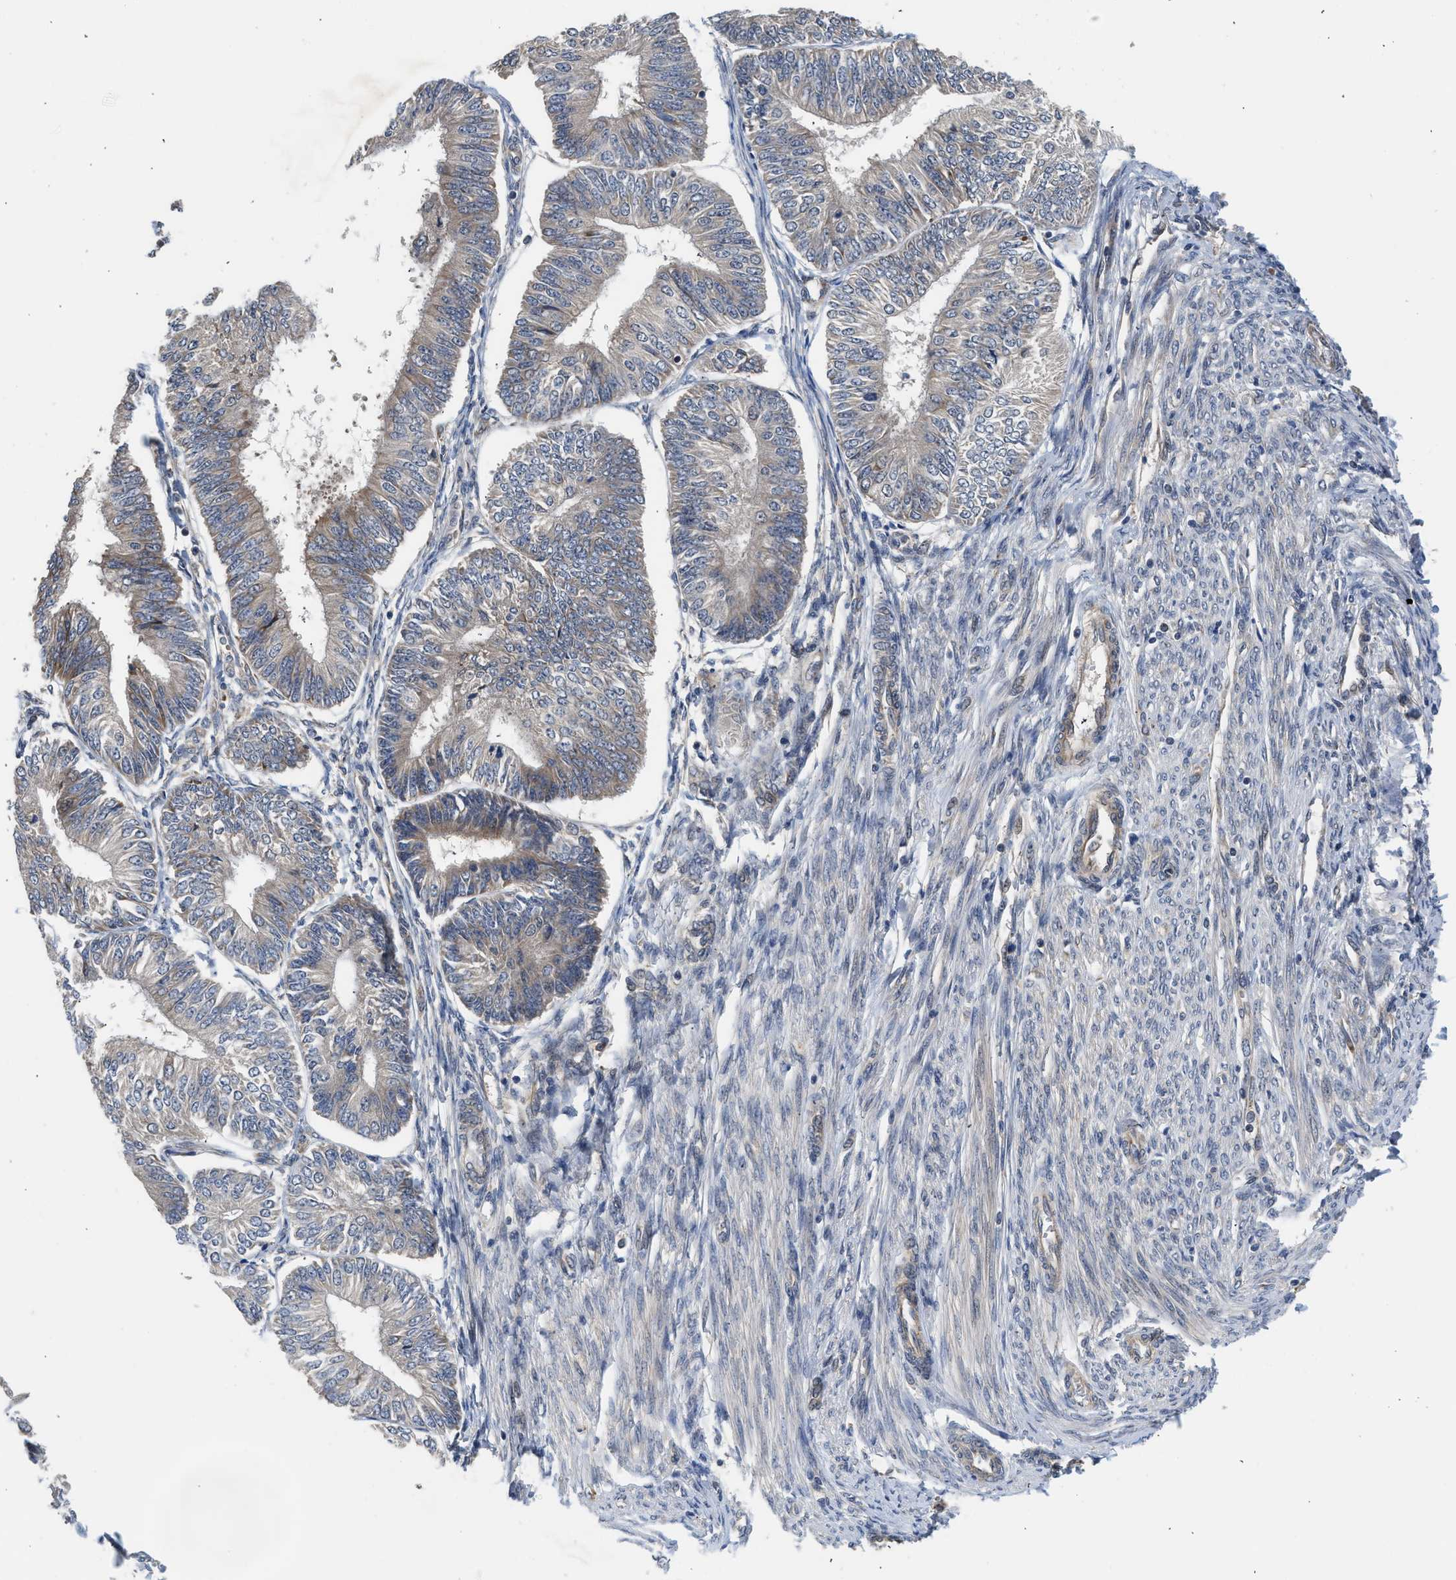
{"staining": {"intensity": "weak", "quantity": "<25%", "location": "cytoplasmic/membranous"}, "tissue": "endometrial cancer", "cell_type": "Tumor cells", "image_type": "cancer", "snomed": [{"axis": "morphology", "description": "Adenocarcinoma, NOS"}, {"axis": "topography", "description": "Endometrium"}], "caption": "Immunohistochemical staining of human adenocarcinoma (endometrial) exhibits no significant staining in tumor cells. (DAB (3,3'-diaminobenzidine) immunohistochemistry with hematoxylin counter stain).", "gene": "POLG2", "patient": {"sex": "female", "age": 58}}